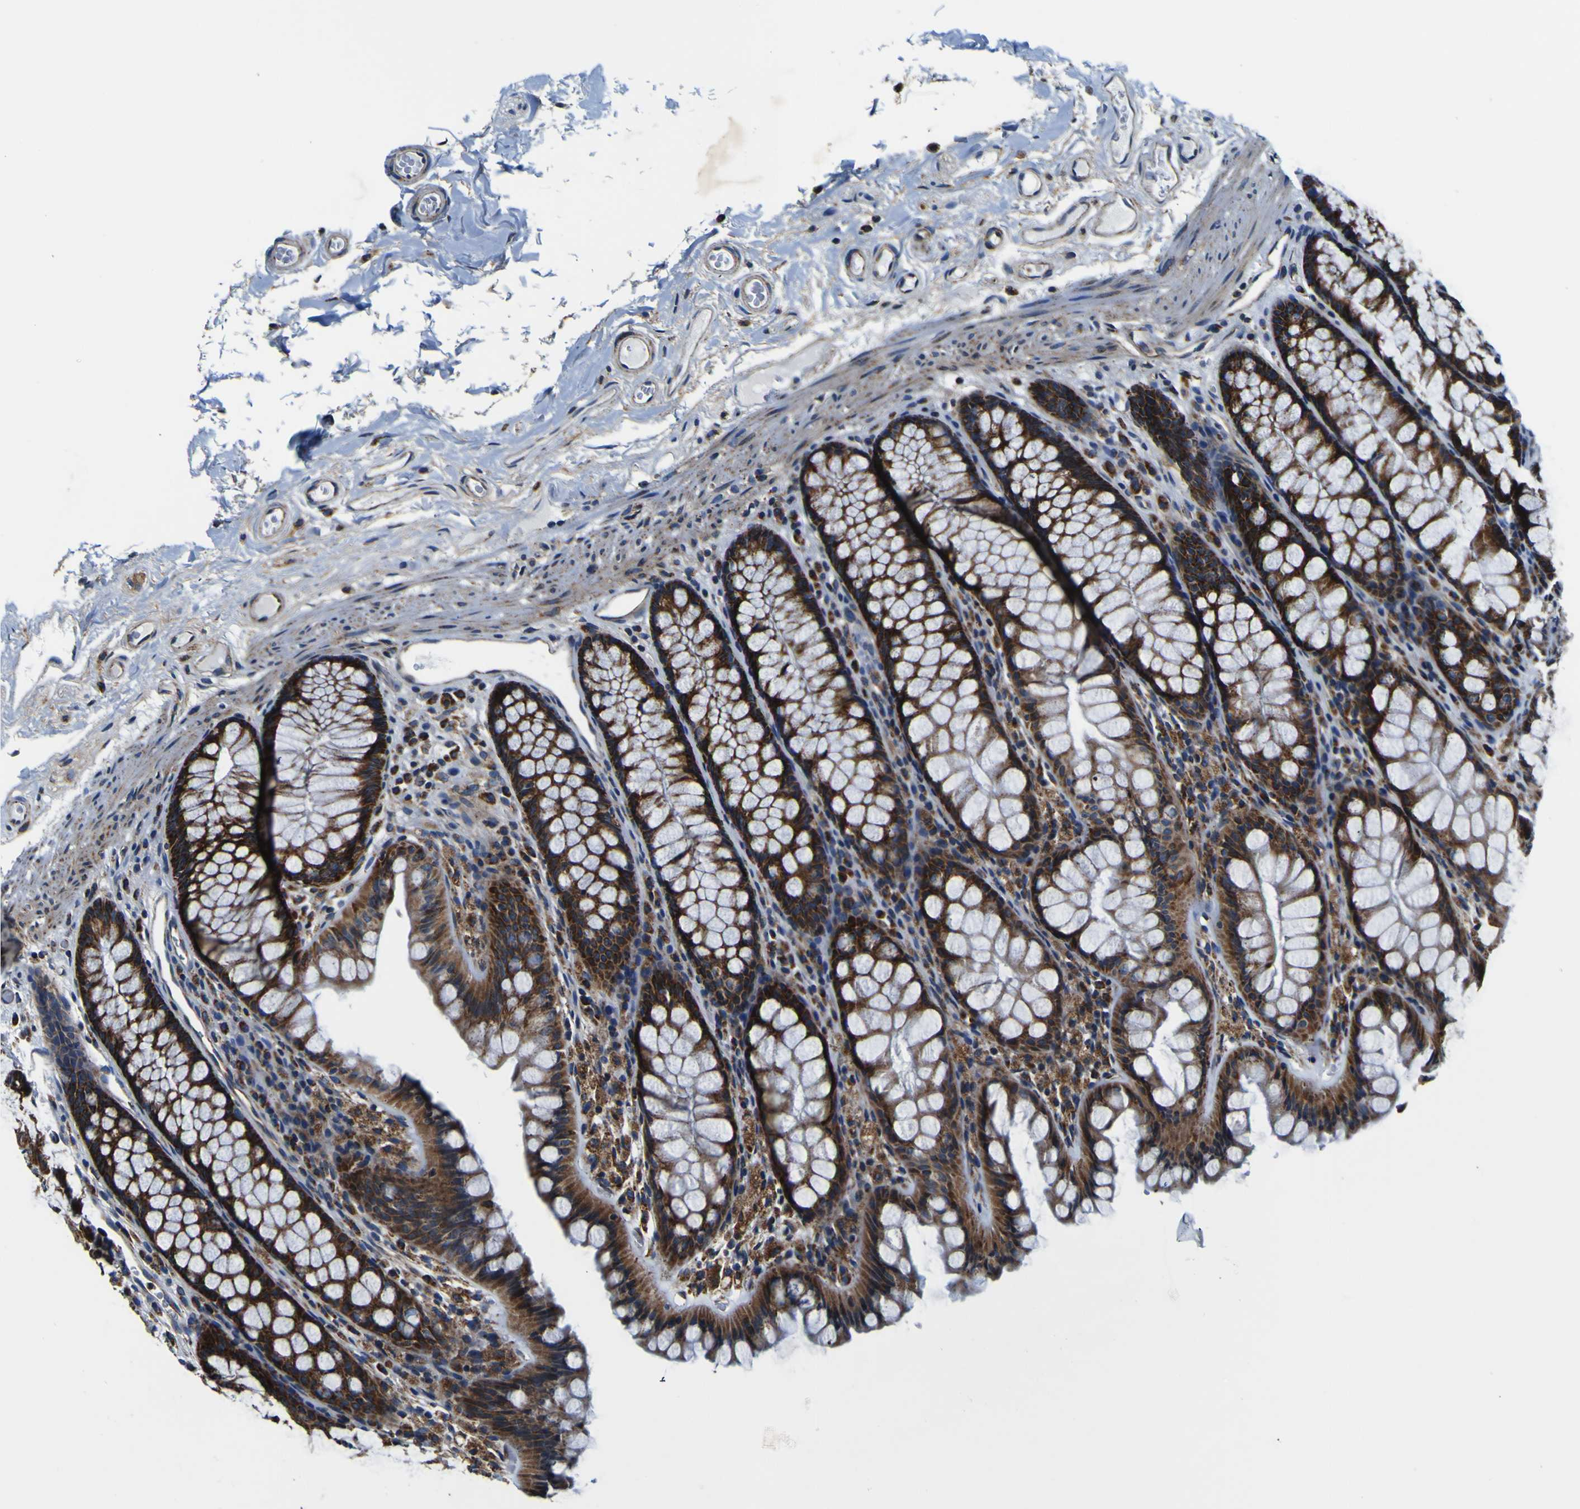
{"staining": {"intensity": "weak", "quantity": "25%-75%", "location": "cytoplasmic/membranous"}, "tissue": "colon", "cell_type": "Endothelial cells", "image_type": "normal", "snomed": [{"axis": "morphology", "description": "Normal tissue, NOS"}, {"axis": "topography", "description": "Colon"}], "caption": "The immunohistochemical stain highlights weak cytoplasmic/membranous positivity in endothelial cells of benign colon.", "gene": "PTRH2", "patient": {"sex": "female", "age": 55}}